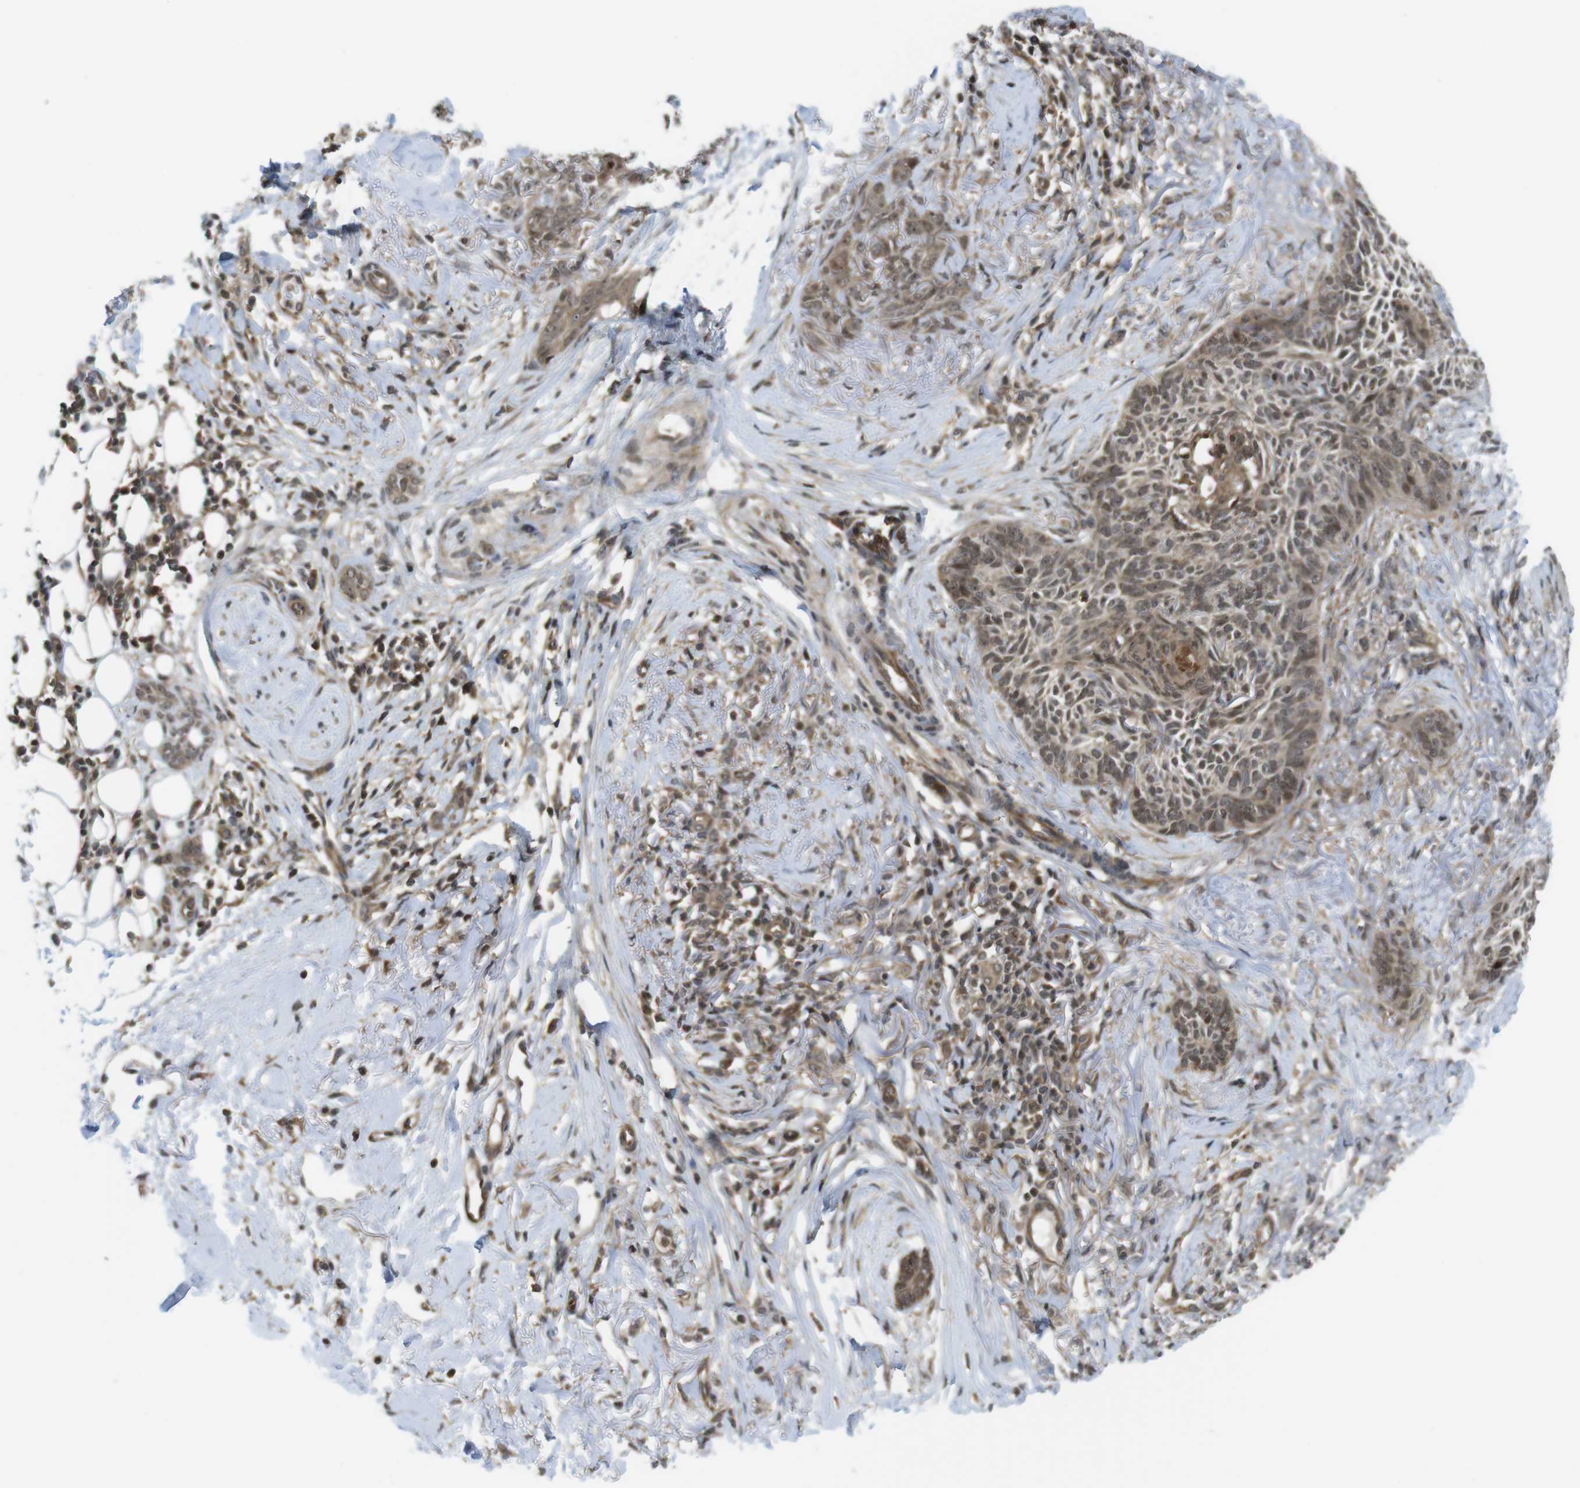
{"staining": {"intensity": "moderate", "quantity": ">75%", "location": "cytoplasmic/membranous,nuclear"}, "tissue": "skin cancer", "cell_type": "Tumor cells", "image_type": "cancer", "snomed": [{"axis": "morphology", "description": "Basal cell carcinoma"}, {"axis": "topography", "description": "Skin"}], "caption": "Tumor cells reveal medium levels of moderate cytoplasmic/membranous and nuclear expression in about >75% of cells in human skin cancer (basal cell carcinoma).", "gene": "CC2D1A", "patient": {"sex": "female", "age": 84}}